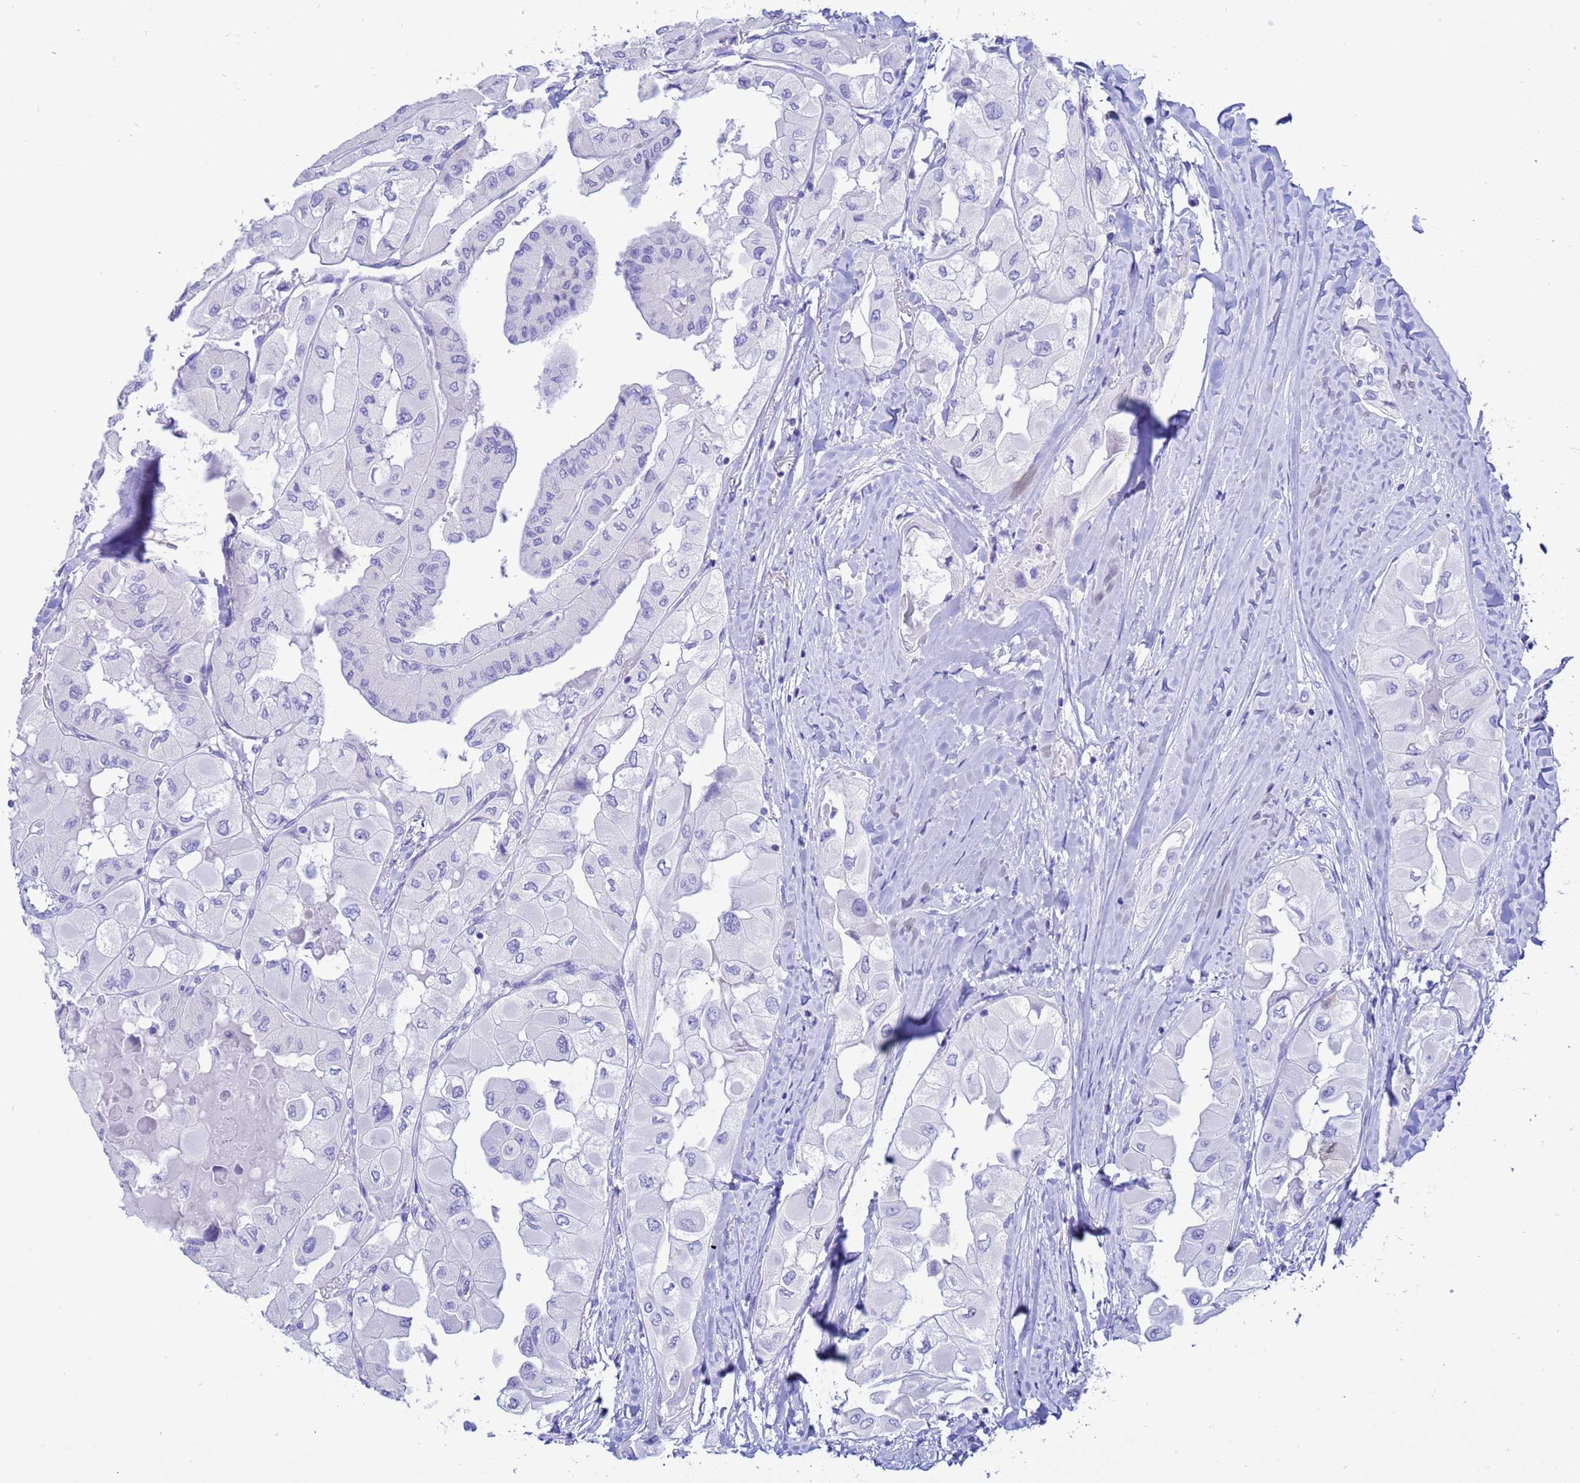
{"staining": {"intensity": "negative", "quantity": "none", "location": "none"}, "tissue": "thyroid cancer", "cell_type": "Tumor cells", "image_type": "cancer", "snomed": [{"axis": "morphology", "description": "Normal tissue, NOS"}, {"axis": "morphology", "description": "Papillary adenocarcinoma, NOS"}, {"axis": "topography", "description": "Thyroid gland"}], "caption": "DAB immunohistochemical staining of human papillary adenocarcinoma (thyroid) demonstrates no significant staining in tumor cells. (DAB immunohistochemistry, high magnification).", "gene": "AKR1C2", "patient": {"sex": "female", "age": 59}}